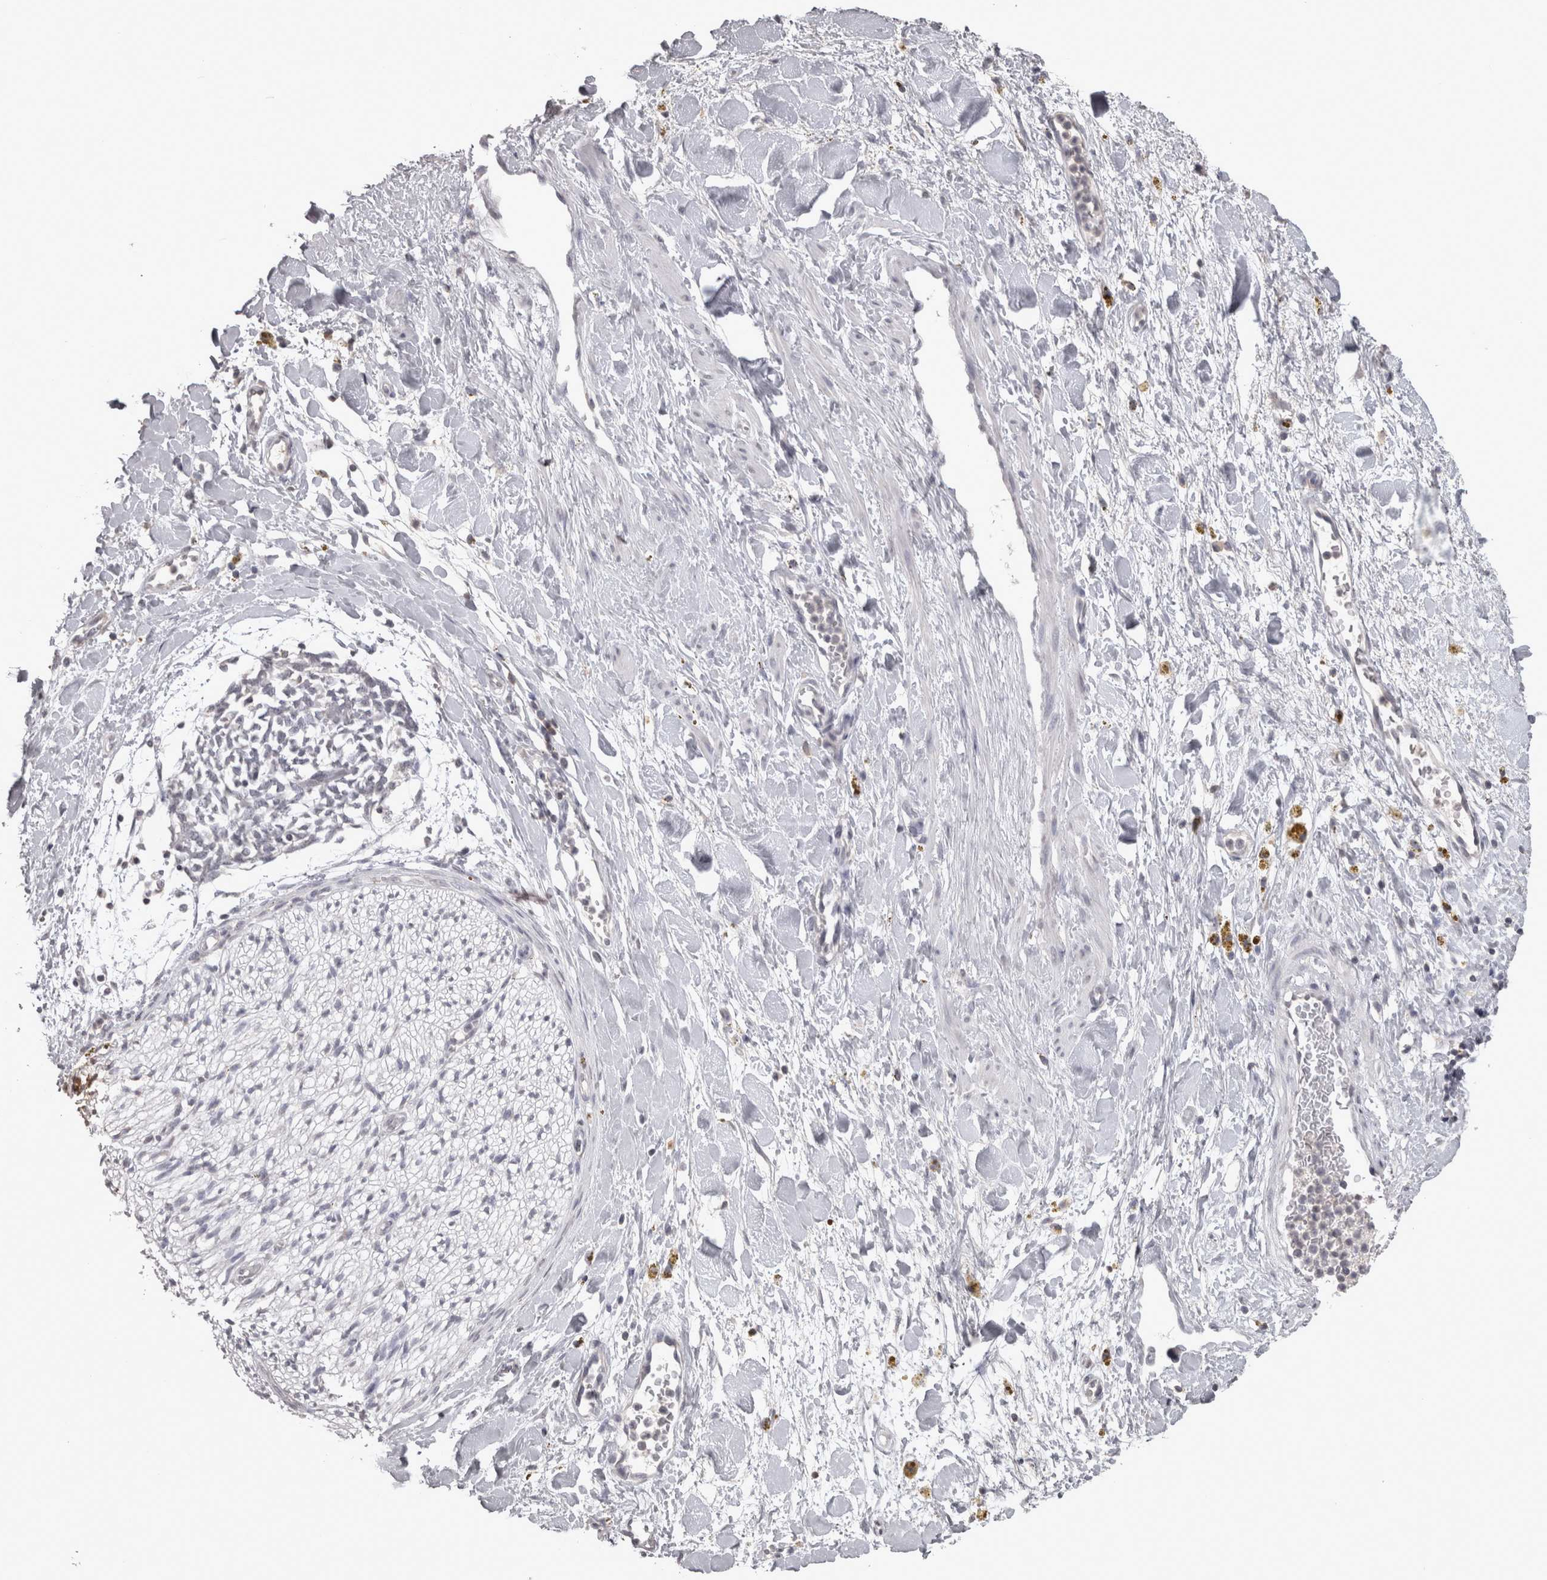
{"staining": {"intensity": "negative", "quantity": "none", "location": "none"}, "tissue": "adipose tissue", "cell_type": "Adipocytes", "image_type": "normal", "snomed": [{"axis": "morphology", "description": "Normal tissue, NOS"}, {"axis": "topography", "description": "Kidney"}, {"axis": "topography", "description": "Peripheral nerve tissue"}], "caption": "This is an immunohistochemistry photomicrograph of unremarkable human adipose tissue. There is no staining in adipocytes.", "gene": "LAX1", "patient": {"sex": "male", "age": 7}}